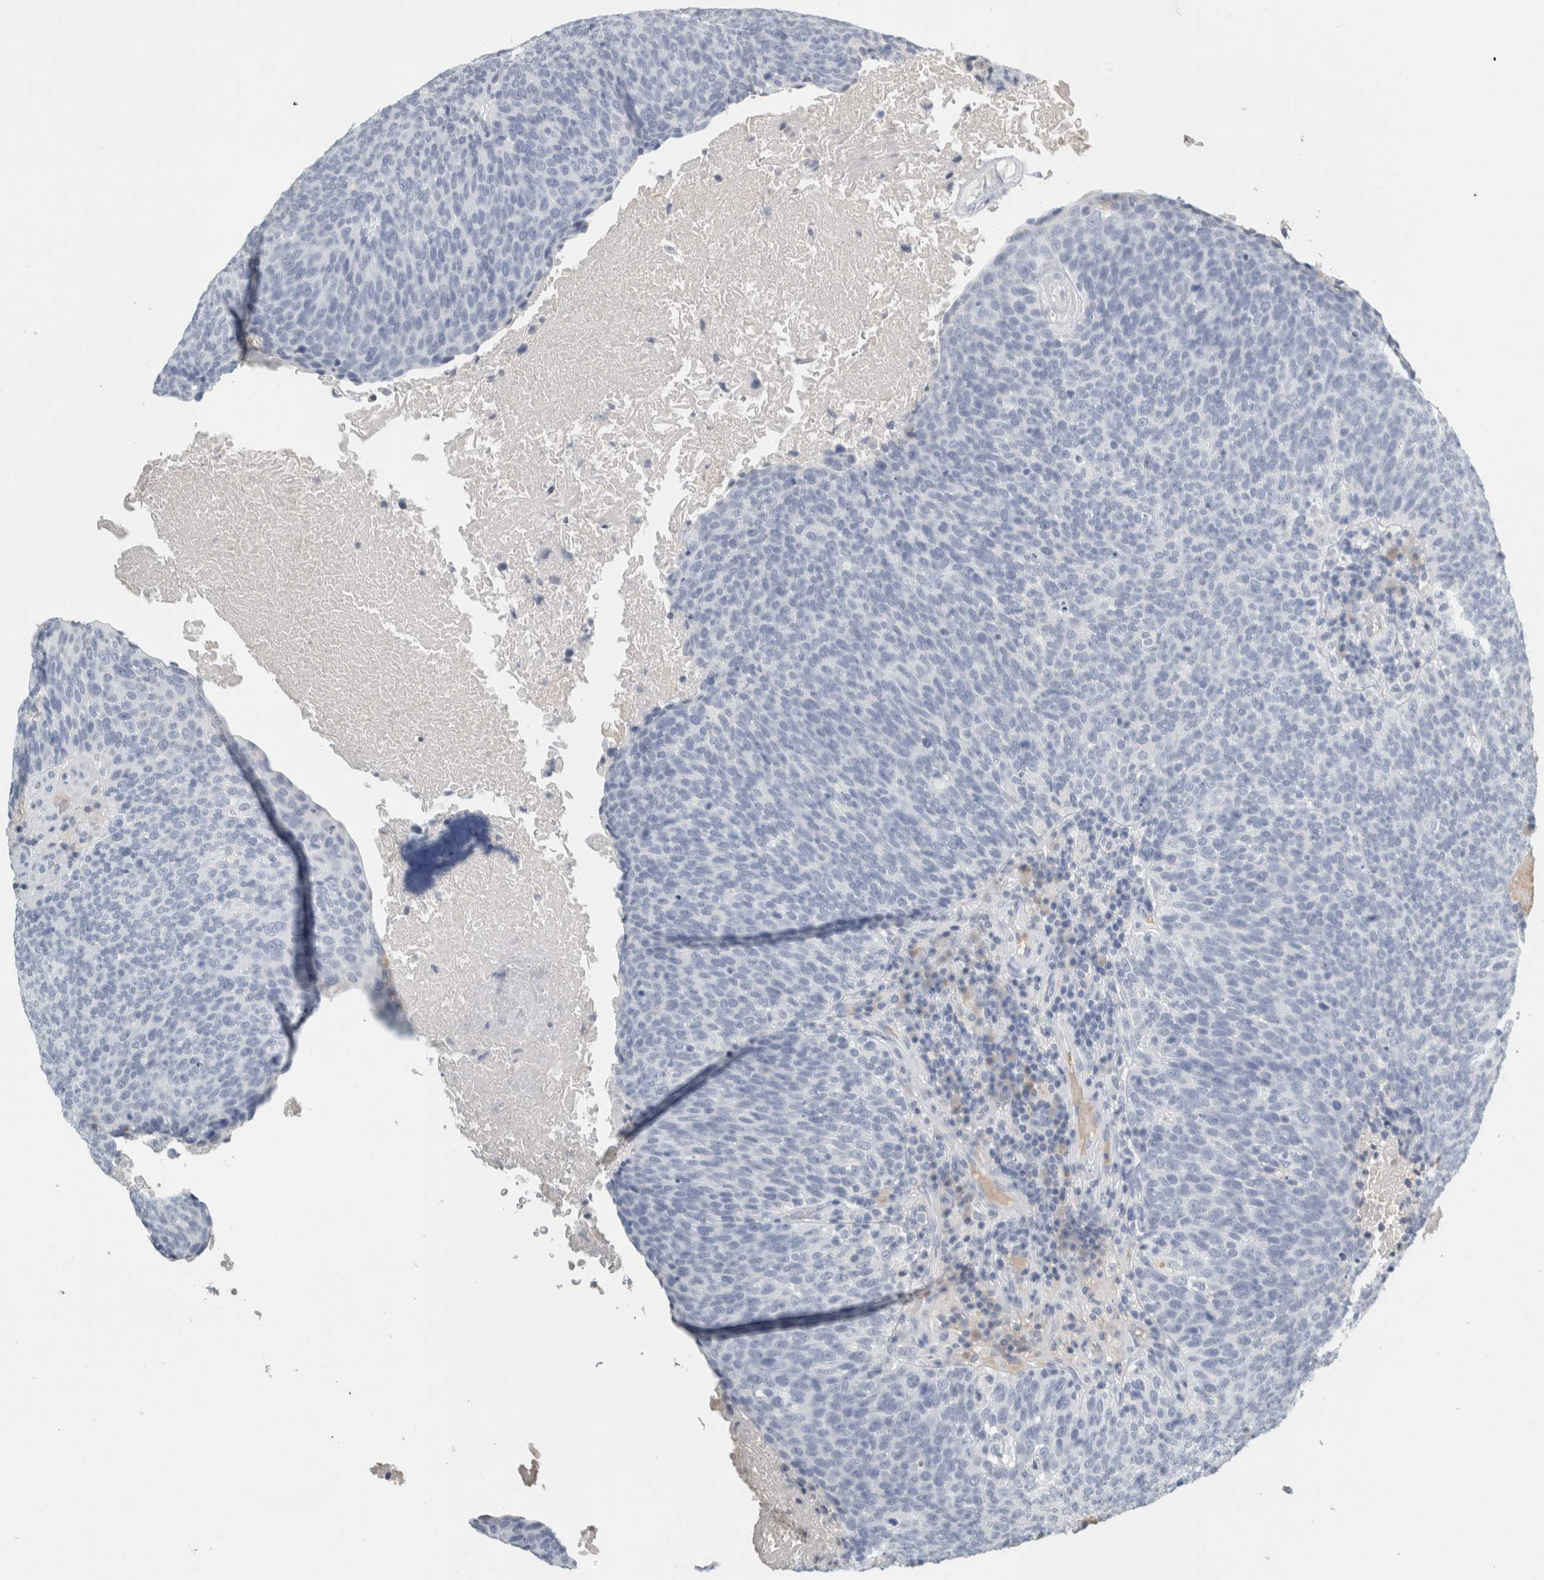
{"staining": {"intensity": "negative", "quantity": "none", "location": "none"}, "tissue": "head and neck cancer", "cell_type": "Tumor cells", "image_type": "cancer", "snomed": [{"axis": "morphology", "description": "Squamous cell carcinoma, NOS"}, {"axis": "morphology", "description": "Squamous cell carcinoma, metastatic, NOS"}, {"axis": "topography", "description": "Lymph node"}, {"axis": "topography", "description": "Head-Neck"}], "caption": "IHC of human head and neck cancer (metastatic squamous cell carcinoma) displays no expression in tumor cells. (Stains: DAB IHC with hematoxylin counter stain, Microscopy: brightfield microscopy at high magnification).", "gene": "TSPAN8", "patient": {"sex": "male", "age": 62}}